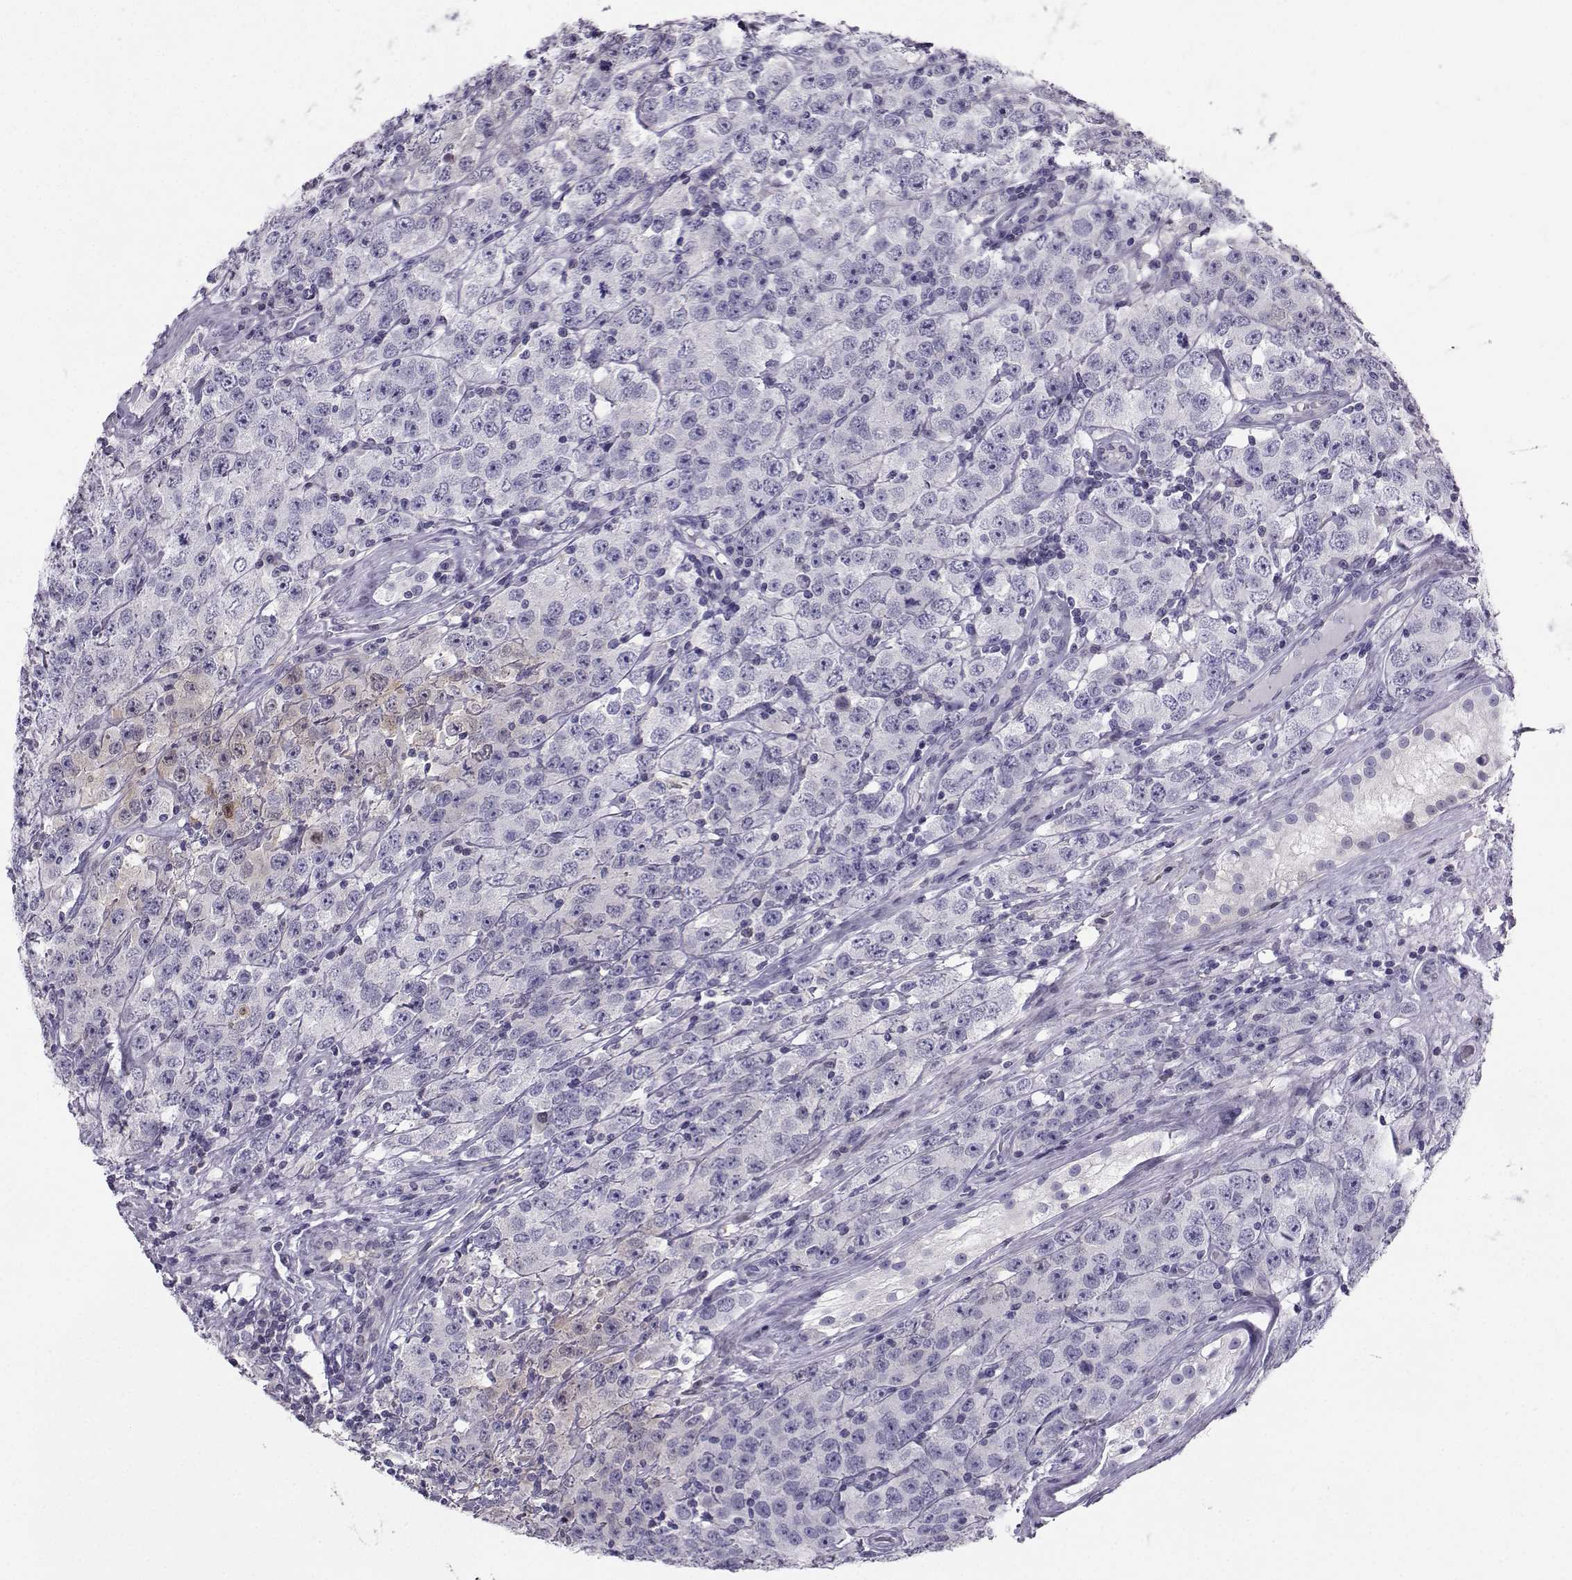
{"staining": {"intensity": "weak", "quantity": "<25%", "location": "cytoplasmic/membranous,nuclear"}, "tissue": "testis cancer", "cell_type": "Tumor cells", "image_type": "cancer", "snomed": [{"axis": "morphology", "description": "Seminoma, NOS"}, {"axis": "topography", "description": "Testis"}], "caption": "This is a image of IHC staining of testis seminoma, which shows no positivity in tumor cells.", "gene": "PGK1", "patient": {"sex": "male", "age": 52}}